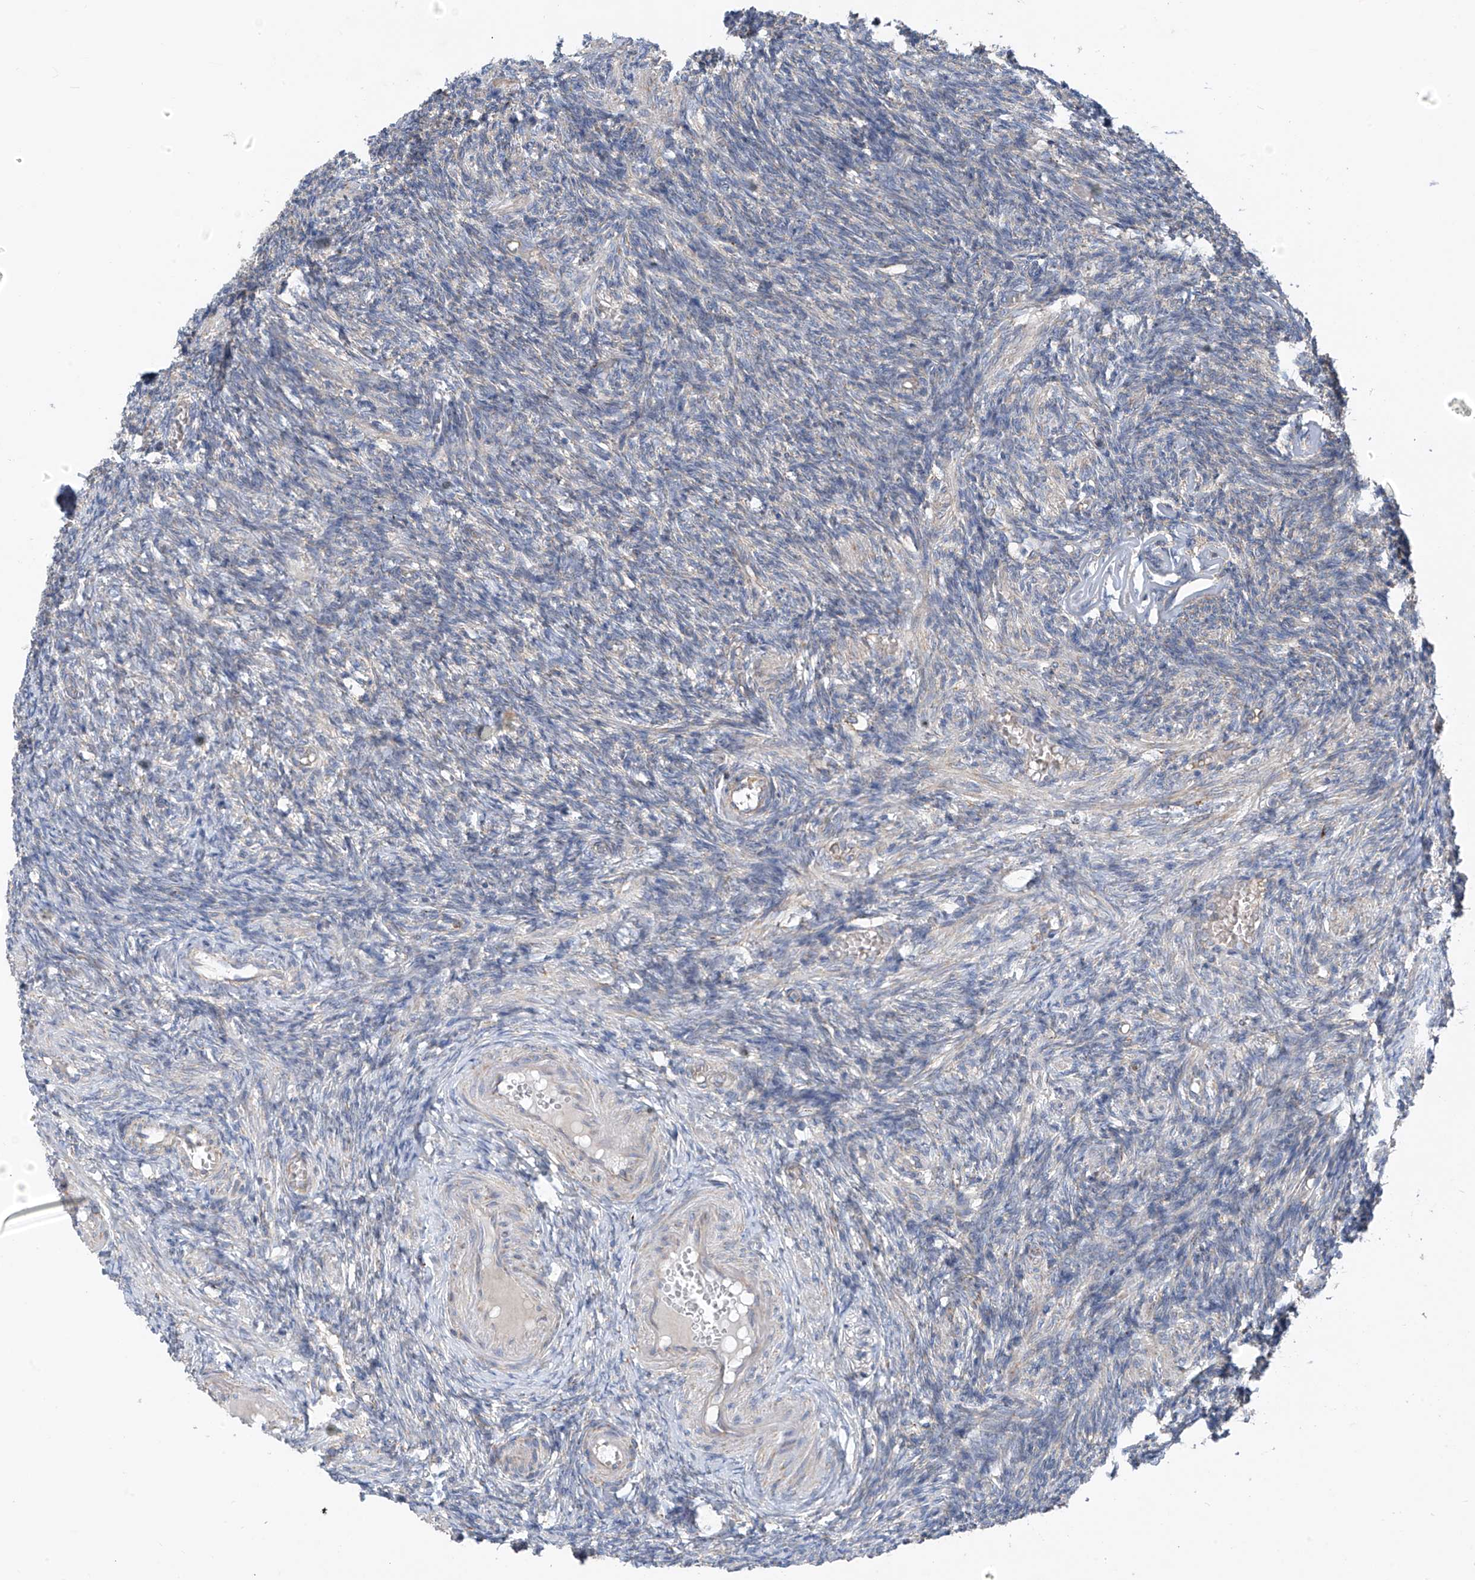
{"staining": {"intensity": "negative", "quantity": "none", "location": "none"}, "tissue": "ovary", "cell_type": "Ovarian stroma cells", "image_type": "normal", "snomed": [{"axis": "morphology", "description": "Normal tissue, NOS"}, {"axis": "topography", "description": "Ovary"}], "caption": "Immunohistochemical staining of unremarkable human ovary displays no significant staining in ovarian stroma cells.", "gene": "EOMES", "patient": {"sex": "female", "age": 27}}